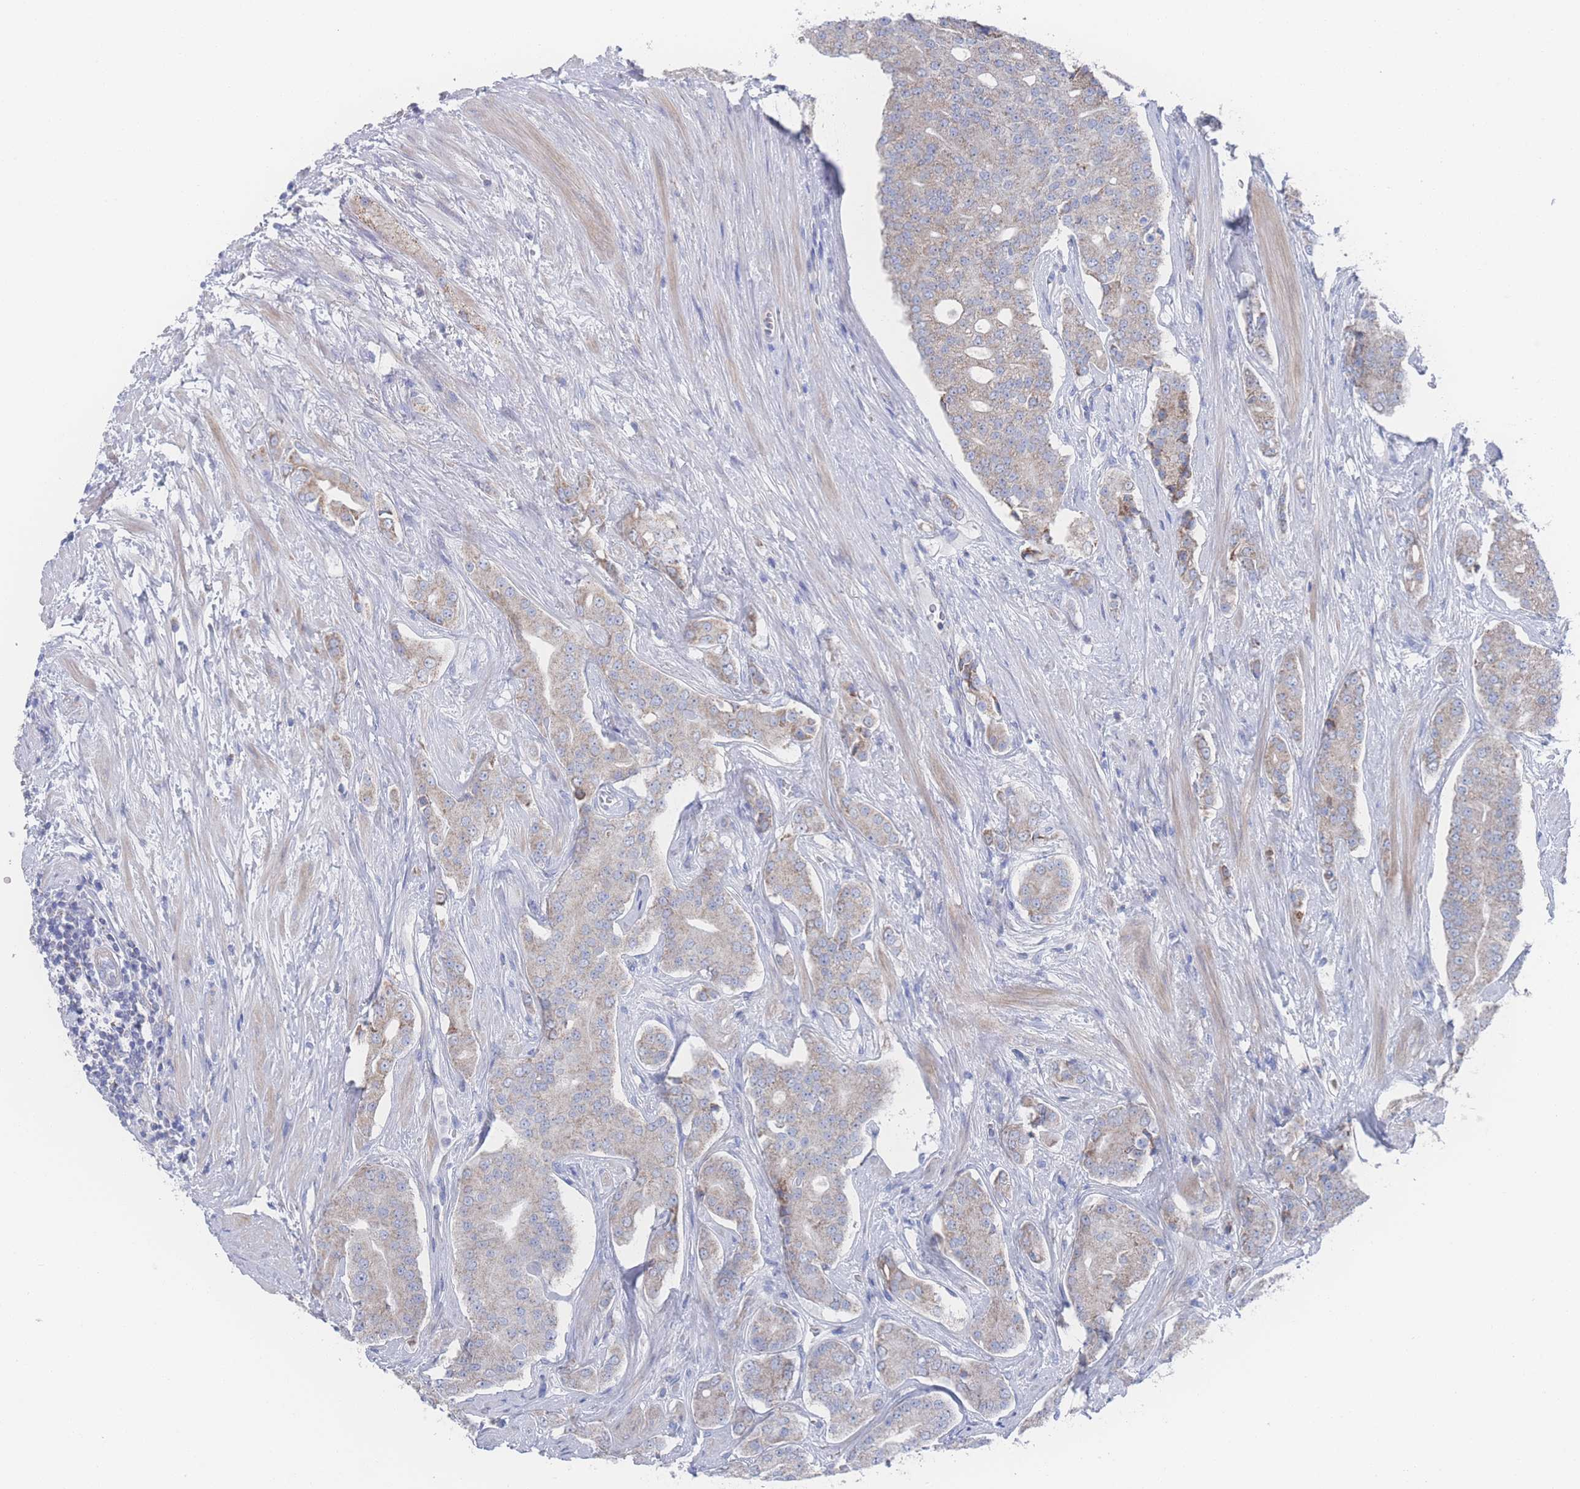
{"staining": {"intensity": "weak", "quantity": "25%-75%", "location": "cytoplasmic/membranous"}, "tissue": "prostate cancer", "cell_type": "Tumor cells", "image_type": "cancer", "snomed": [{"axis": "morphology", "description": "Adenocarcinoma, High grade"}, {"axis": "topography", "description": "Prostate"}], "caption": "IHC of human high-grade adenocarcinoma (prostate) reveals low levels of weak cytoplasmic/membranous staining in approximately 25%-75% of tumor cells.", "gene": "SNPH", "patient": {"sex": "male", "age": 71}}